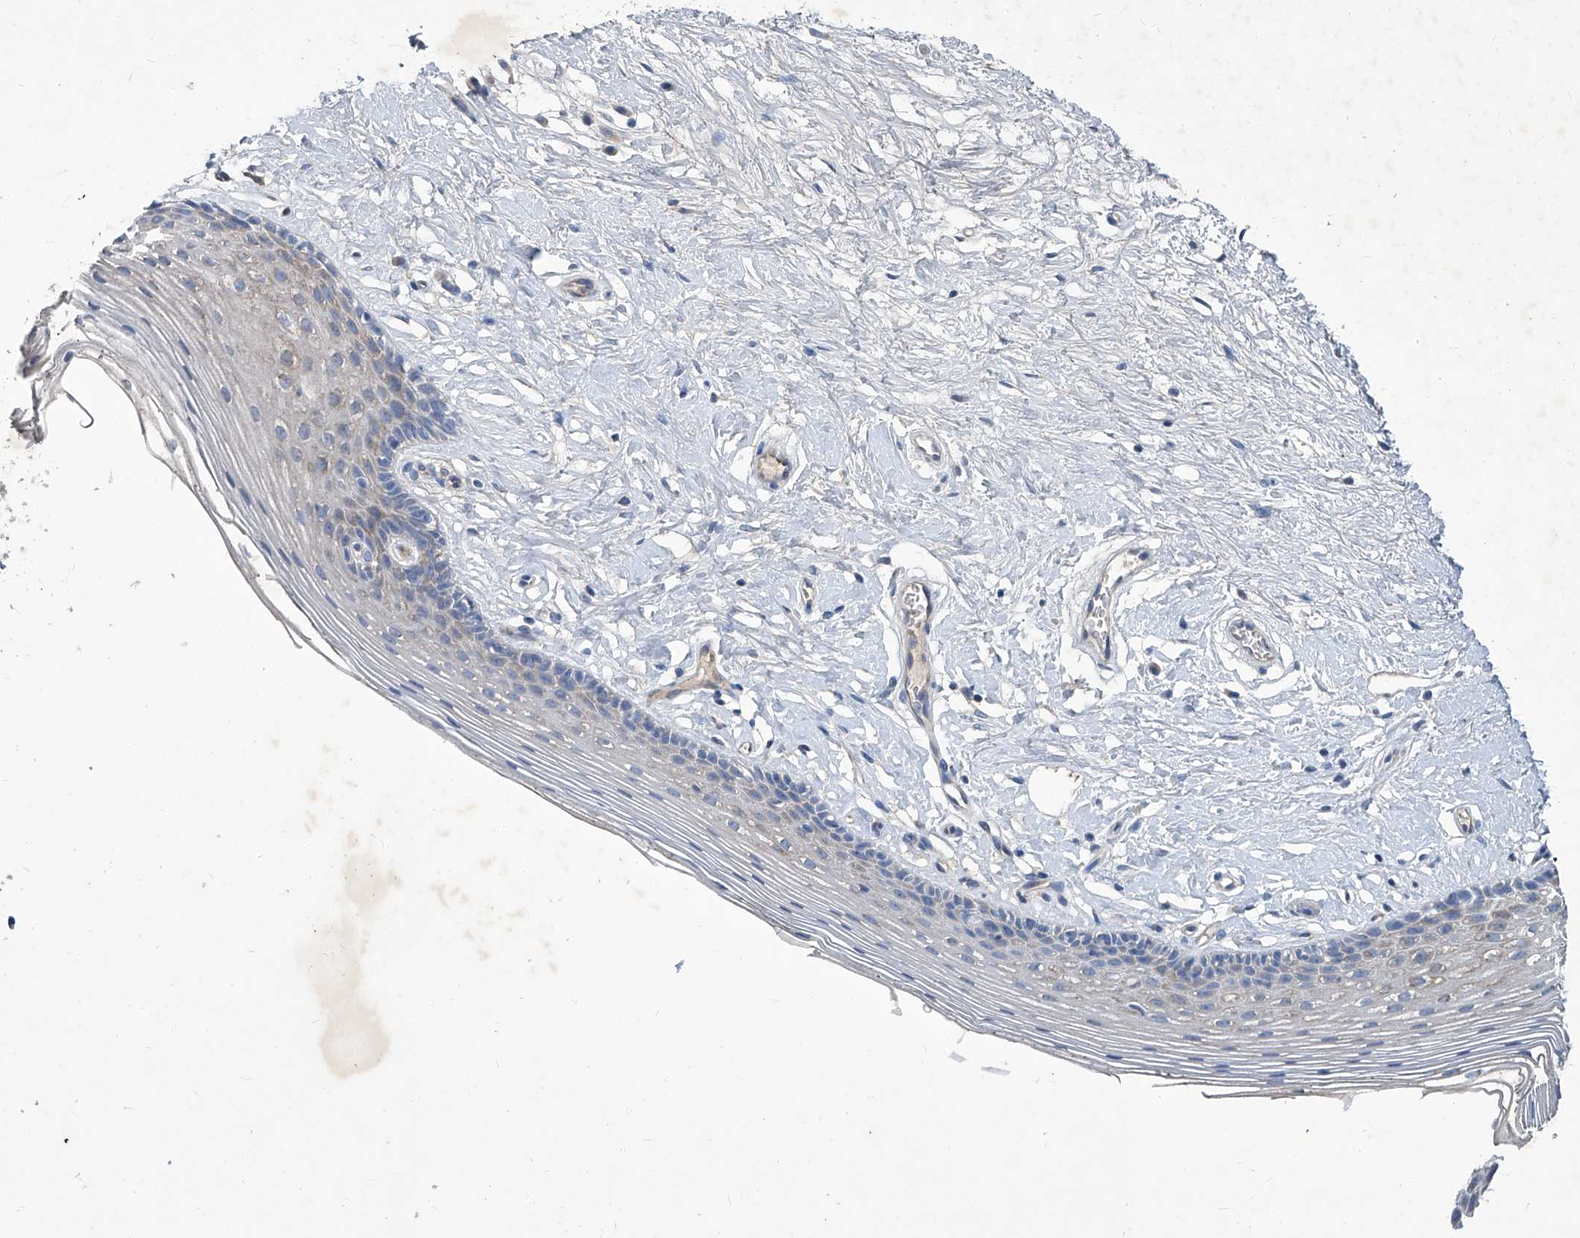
{"staining": {"intensity": "weak", "quantity": "25%-75%", "location": "cytoplasmic/membranous"}, "tissue": "vagina", "cell_type": "Squamous epithelial cells", "image_type": "normal", "snomed": [{"axis": "morphology", "description": "Normal tissue, NOS"}, {"axis": "topography", "description": "Vagina"}], "caption": "The micrograph shows staining of benign vagina, revealing weak cytoplasmic/membranous protein expression (brown color) within squamous epithelial cells.", "gene": "MTARC1", "patient": {"sex": "female", "age": 46}}